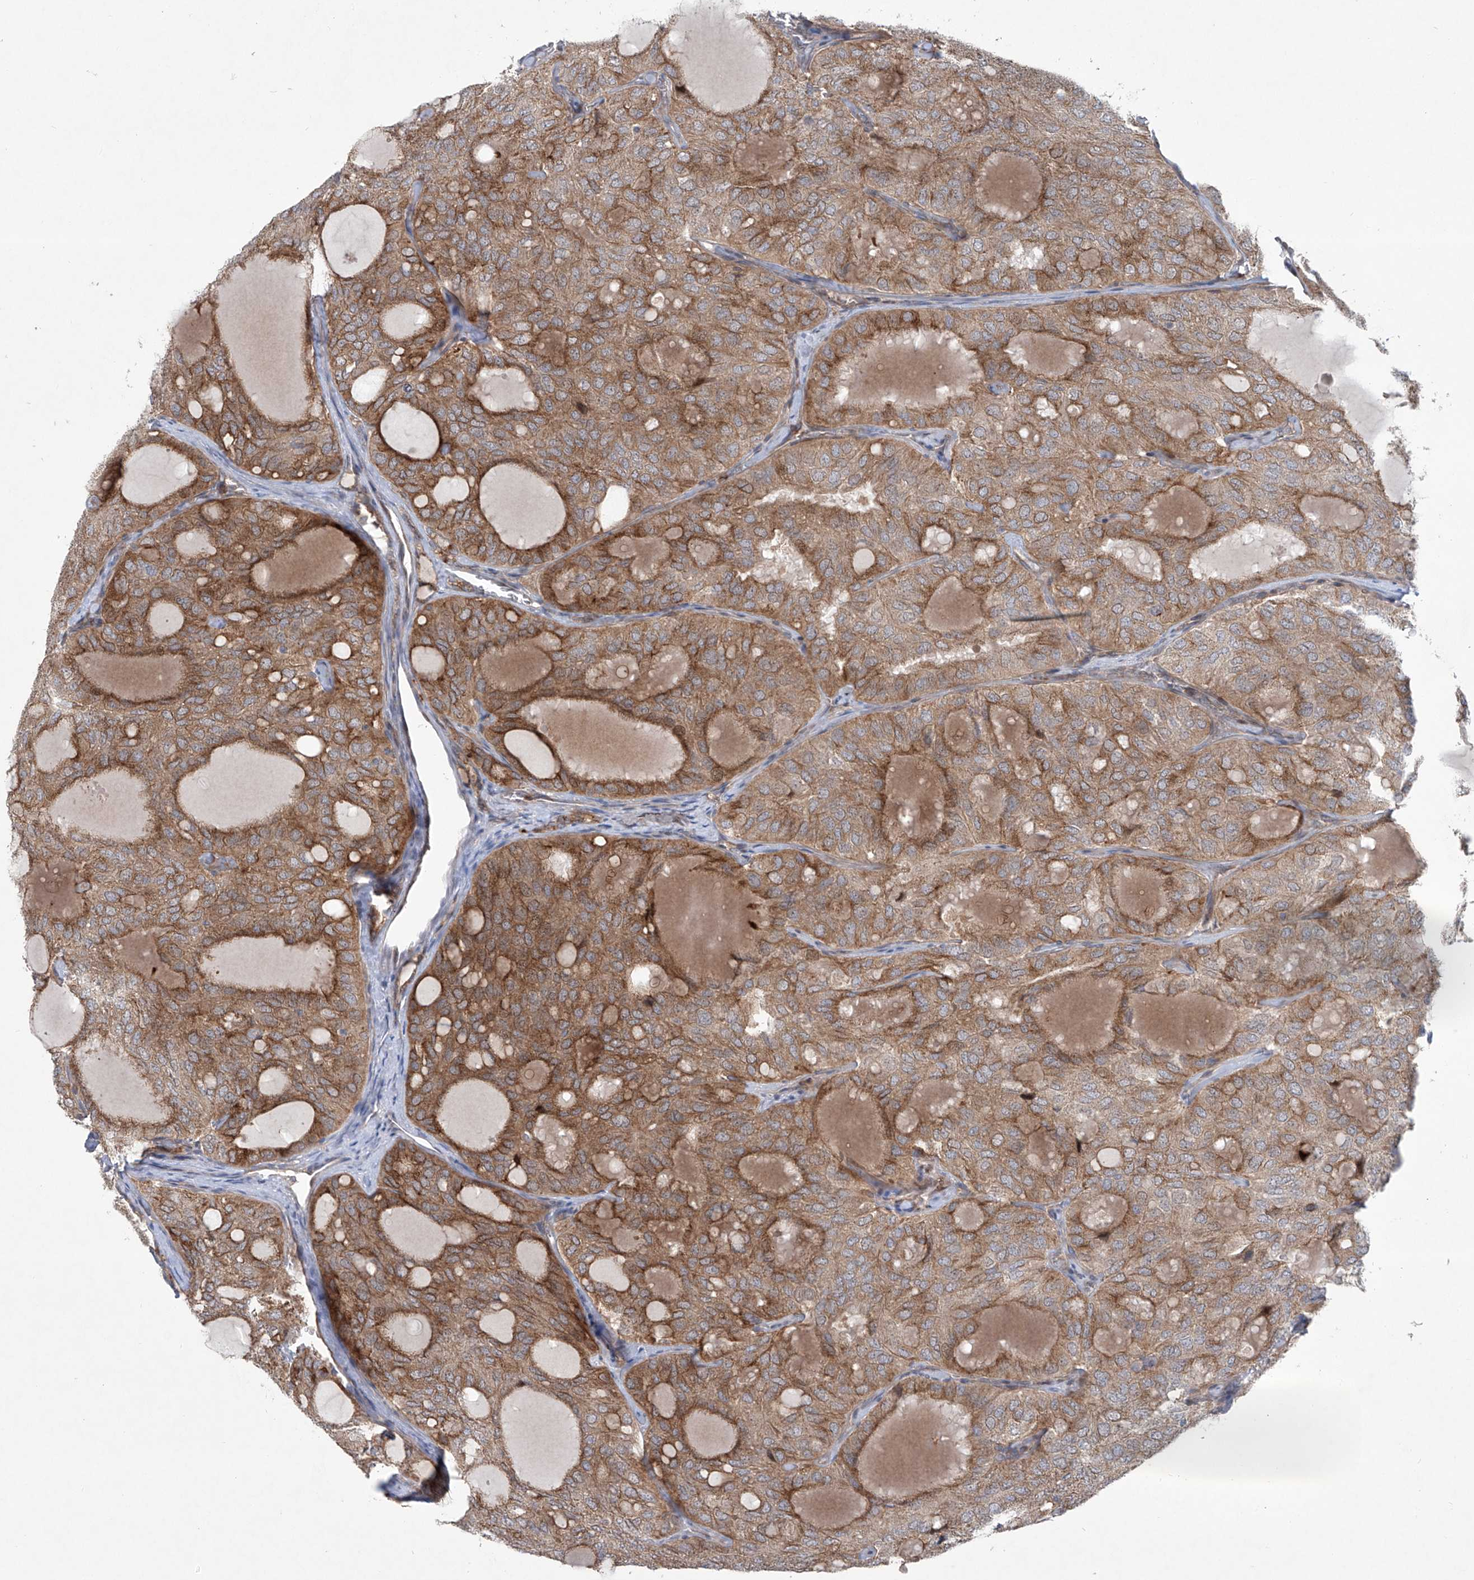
{"staining": {"intensity": "moderate", "quantity": ">75%", "location": "cytoplasmic/membranous"}, "tissue": "thyroid cancer", "cell_type": "Tumor cells", "image_type": "cancer", "snomed": [{"axis": "morphology", "description": "Follicular adenoma carcinoma, NOS"}, {"axis": "topography", "description": "Thyroid gland"}], "caption": "Tumor cells reveal medium levels of moderate cytoplasmic/membranous staining in about >75% of cells in human thyroid follicular adenoma carcinoma.", "gene": "KLC4", "patient": {"sex": "male", "age": 75}}